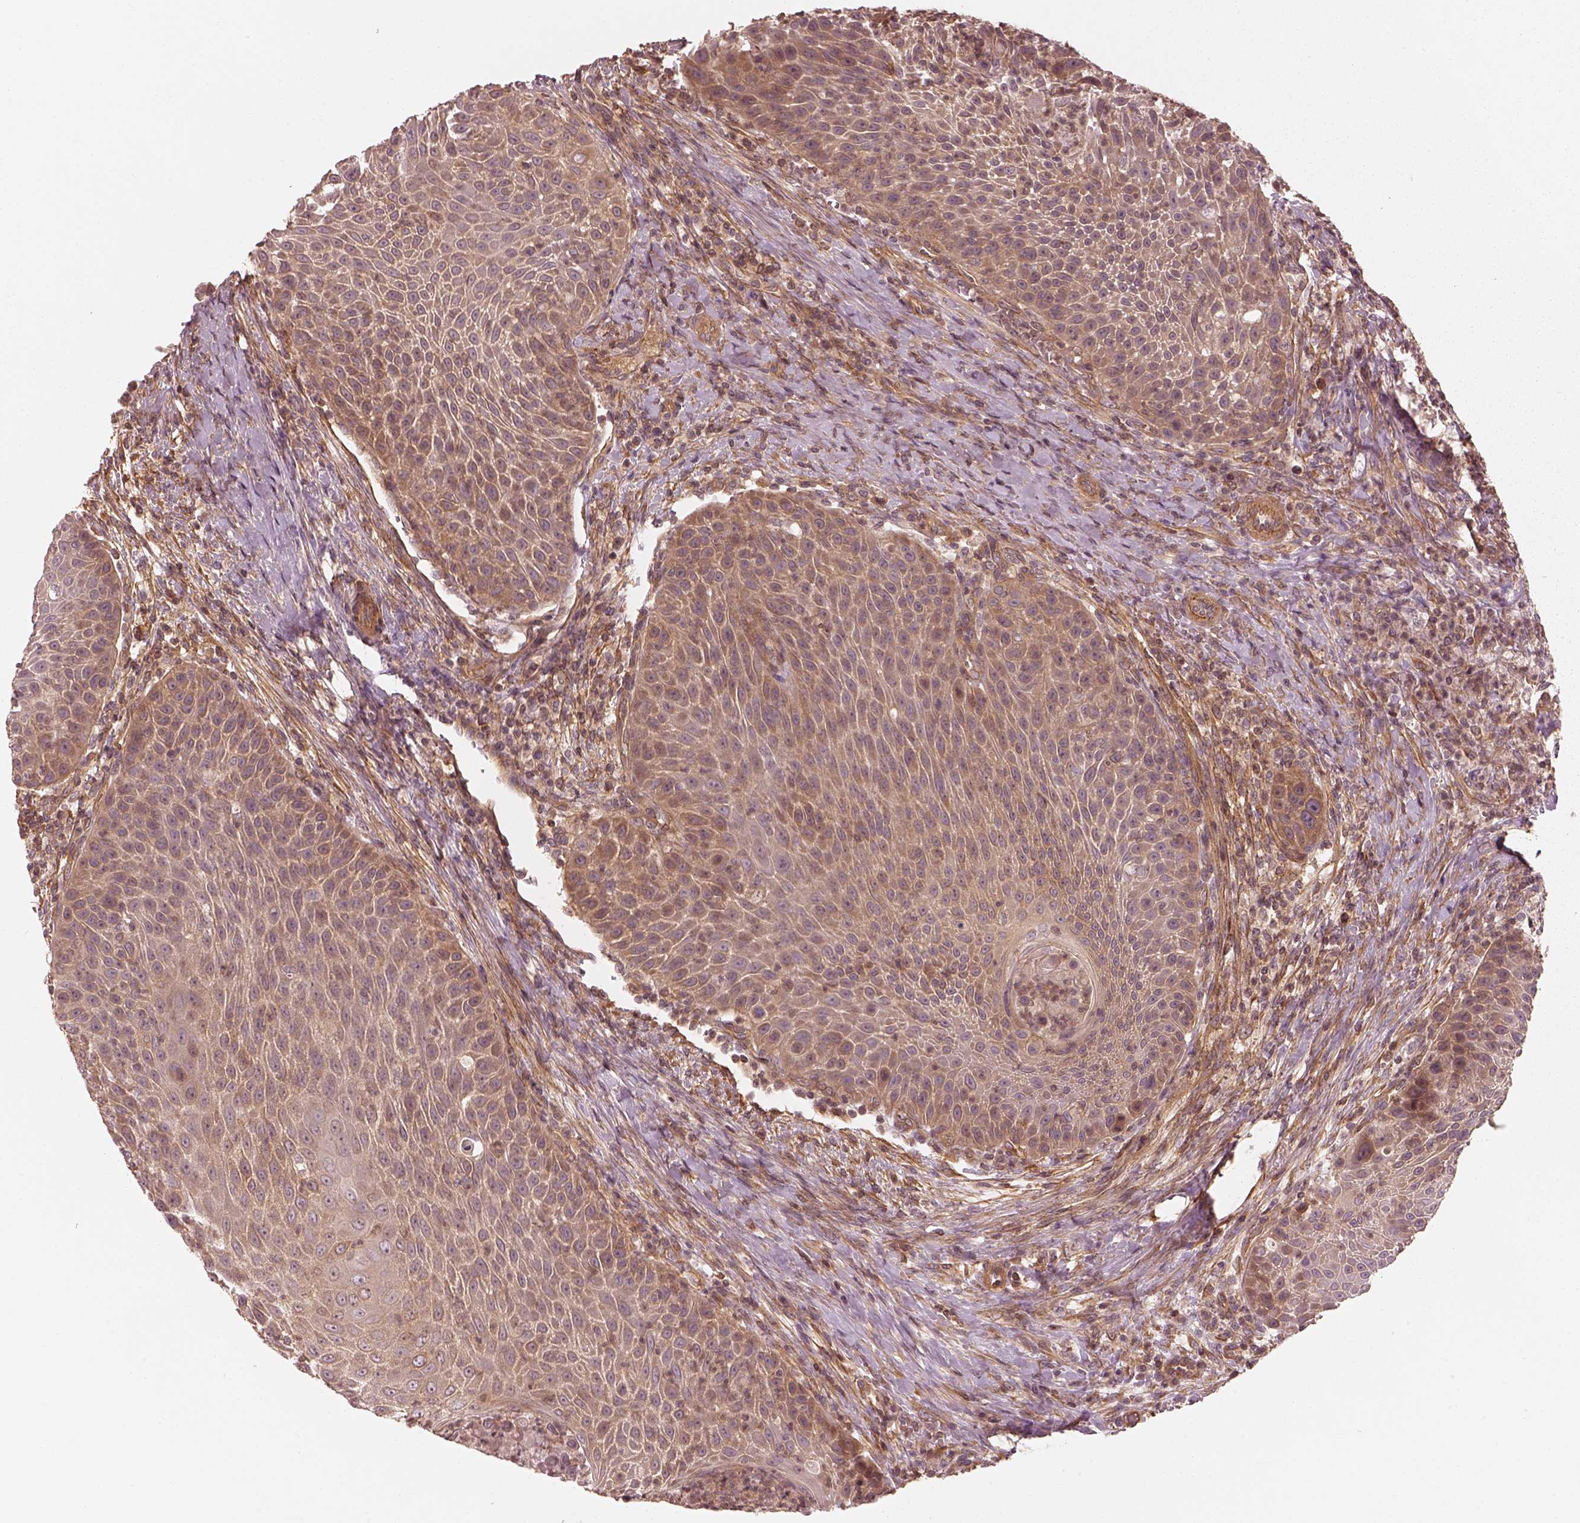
{"staining": {"intensity": "weak", "quantity": ">75%", "location": "cytoplasmic/membranous"}, "tissue": "head and neck cancer", "cell_type": "Tumor cells", "image_type": "cancer", "snomed": [{"axis": "morphology", "description": "Squamous cell carcinoma, NOS"}, {"axis": "topography", "description": "Head-Neck"}], "caption": "This is an image of immunohistochemistry (IHC) staining of head and neck cancer (squamous cell carcinoma), which shows weak expression in the cytoplasmic/membranous of tumor cells.", "gene": "FAM107B", "patient": {"sex": "male", "age": 69}}